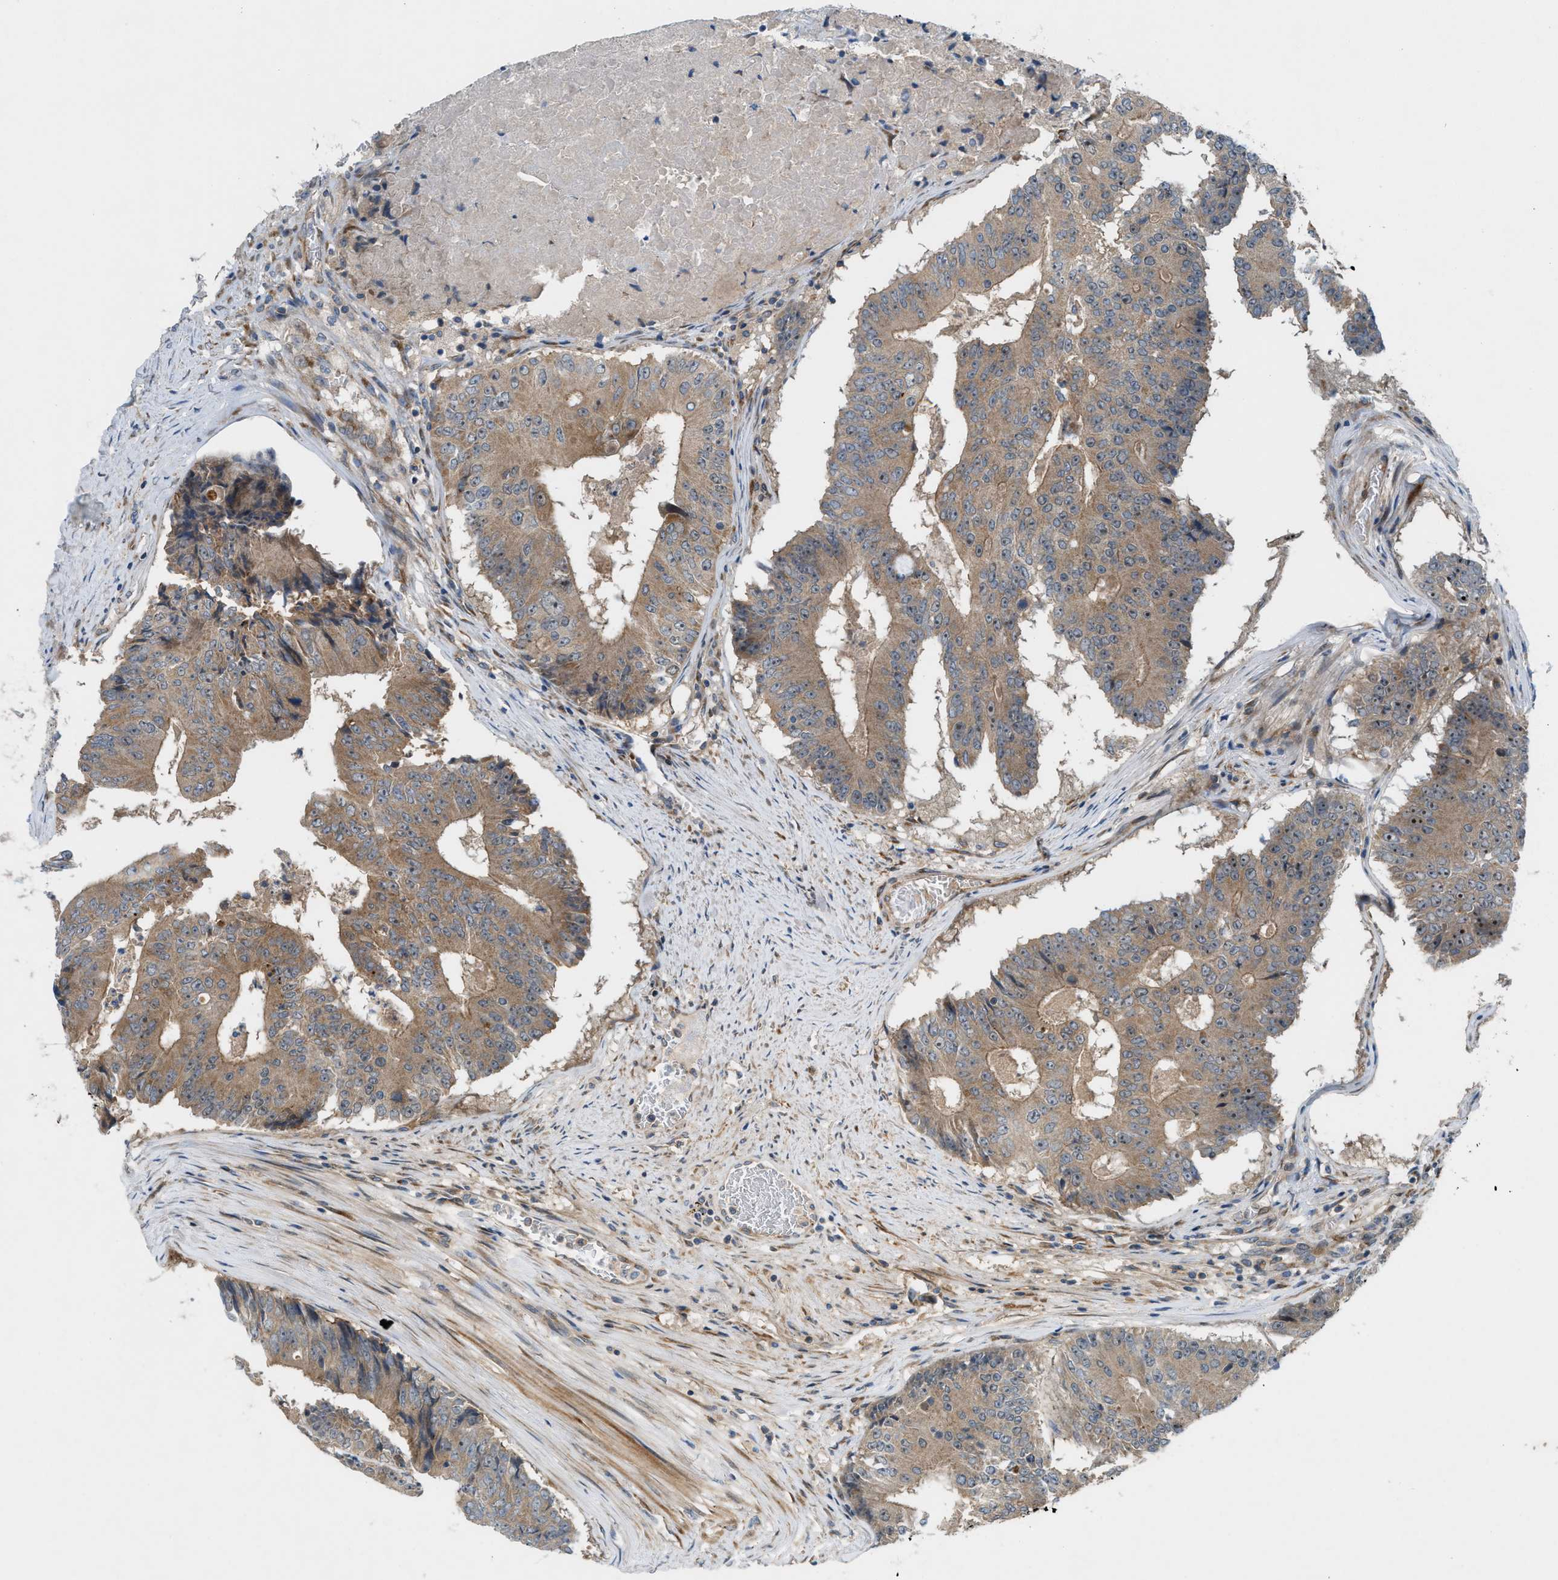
{"staining": {"intensity": "moderate", "quantity": ">75%", "location": "cytoplasmic/membranous,nuclear"}, "tissue": "colorectal cancer", "cell_type": "Tumor cells", "image_type": "cancer", "snomed": [{"axis": "morphology", "description": "Adenocarcinoma, NOS"}, {"axis": "topography", "description": "Colon"}], "caption": "The histopathology image displays a brown stain indicating the presence of a protein in the cytoplasmic/membranous and nuclear of tumor cells in colorectal cancer.", "gene": "CYB5D1", "patient": {"sex": "male", "age": 87}}